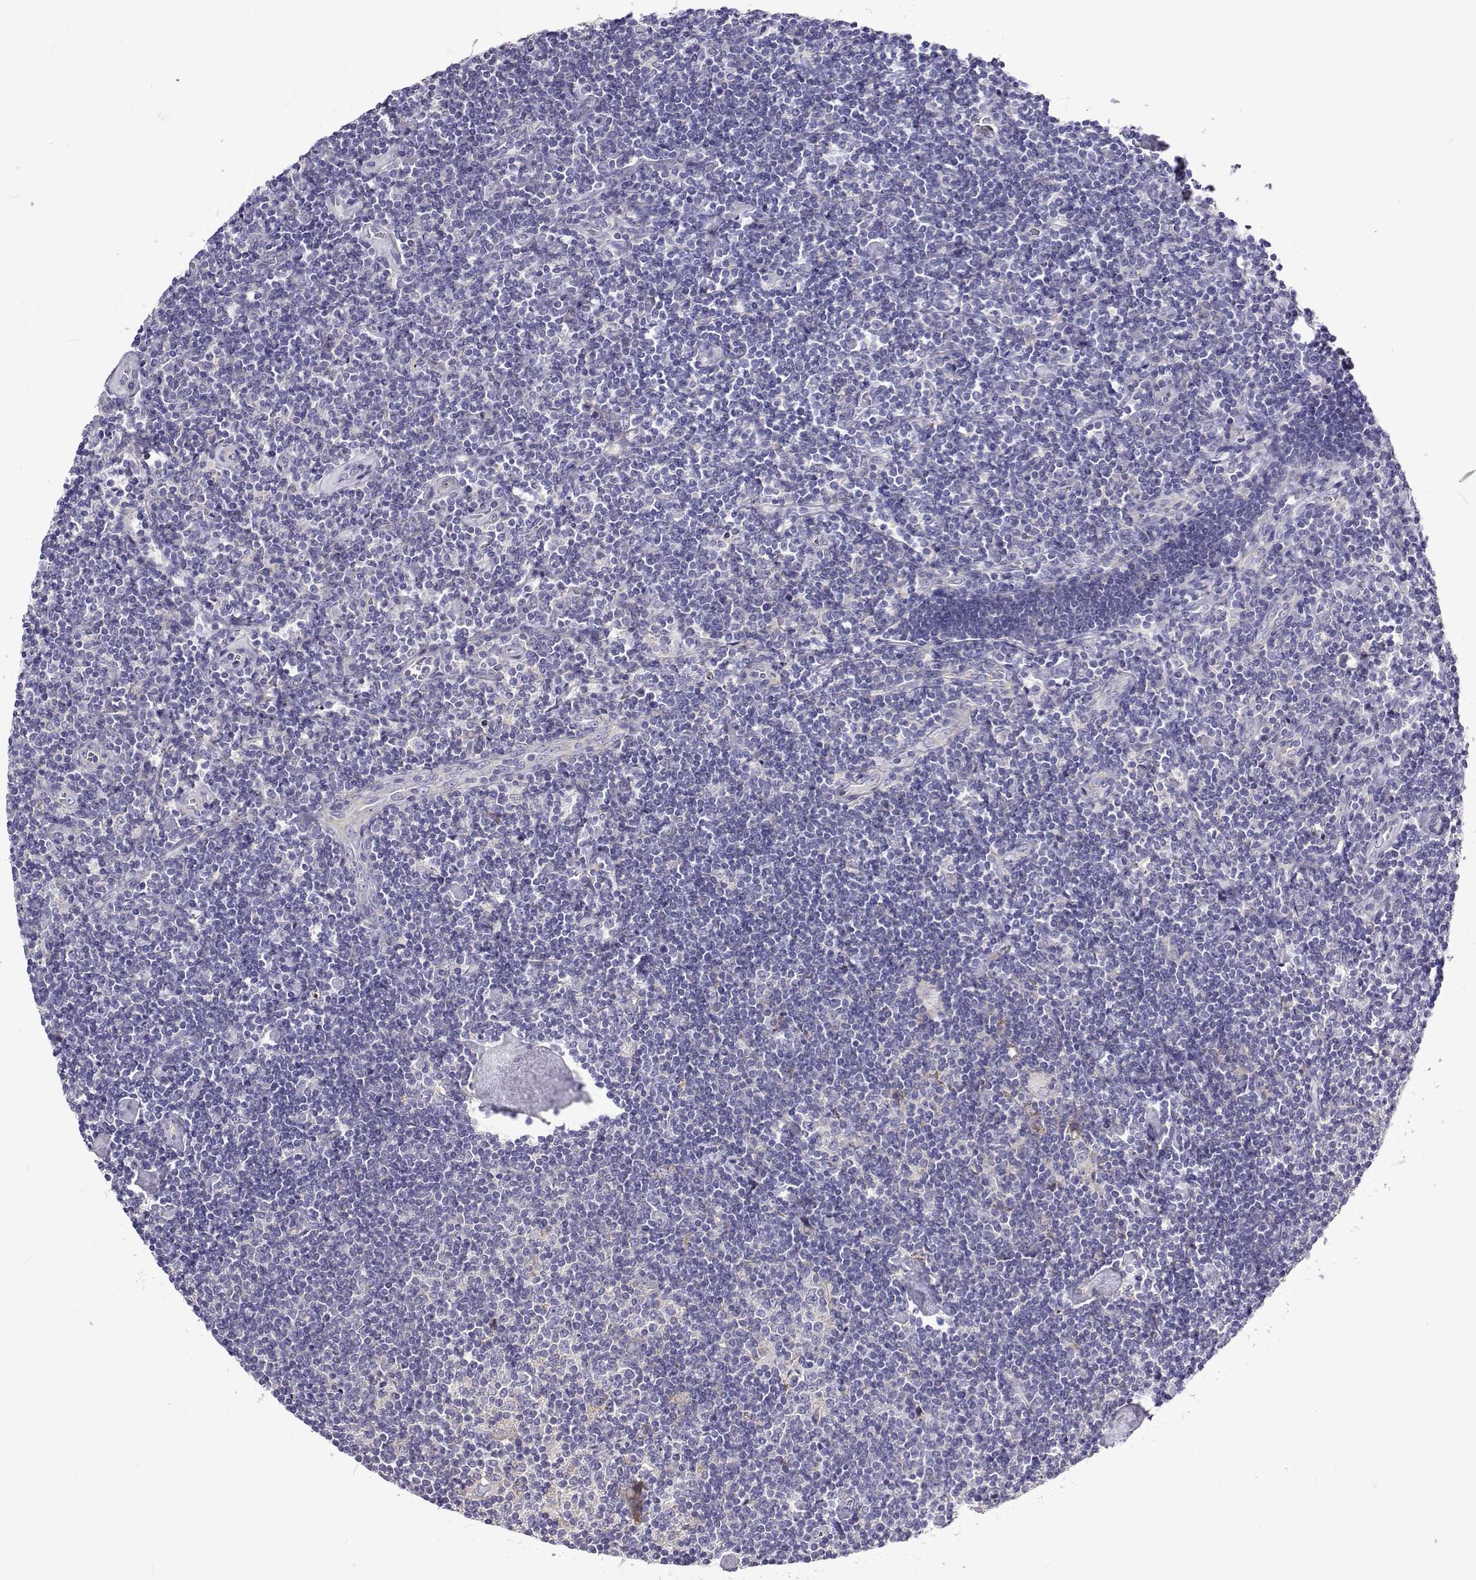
{"staining": {"intensity": "negative", "quantity": "none", "location": "none"}, "tissue": "lymphoma", "cell_type": "Tumor cells", "image_type": "cancer", "snomed": [{"axis": "morphology", "description": "Hodgkin's disease, NOS"}, {"axis": "topography", "description": "Lymph node"}], "caption": "A high-resolution micrograph shows immunohistochemistry staining of lymphoma, which reveals no significant positivity in tumor cells.", "gene": "LHFPL7", "patient": {"sex": "male", "age": 40}}